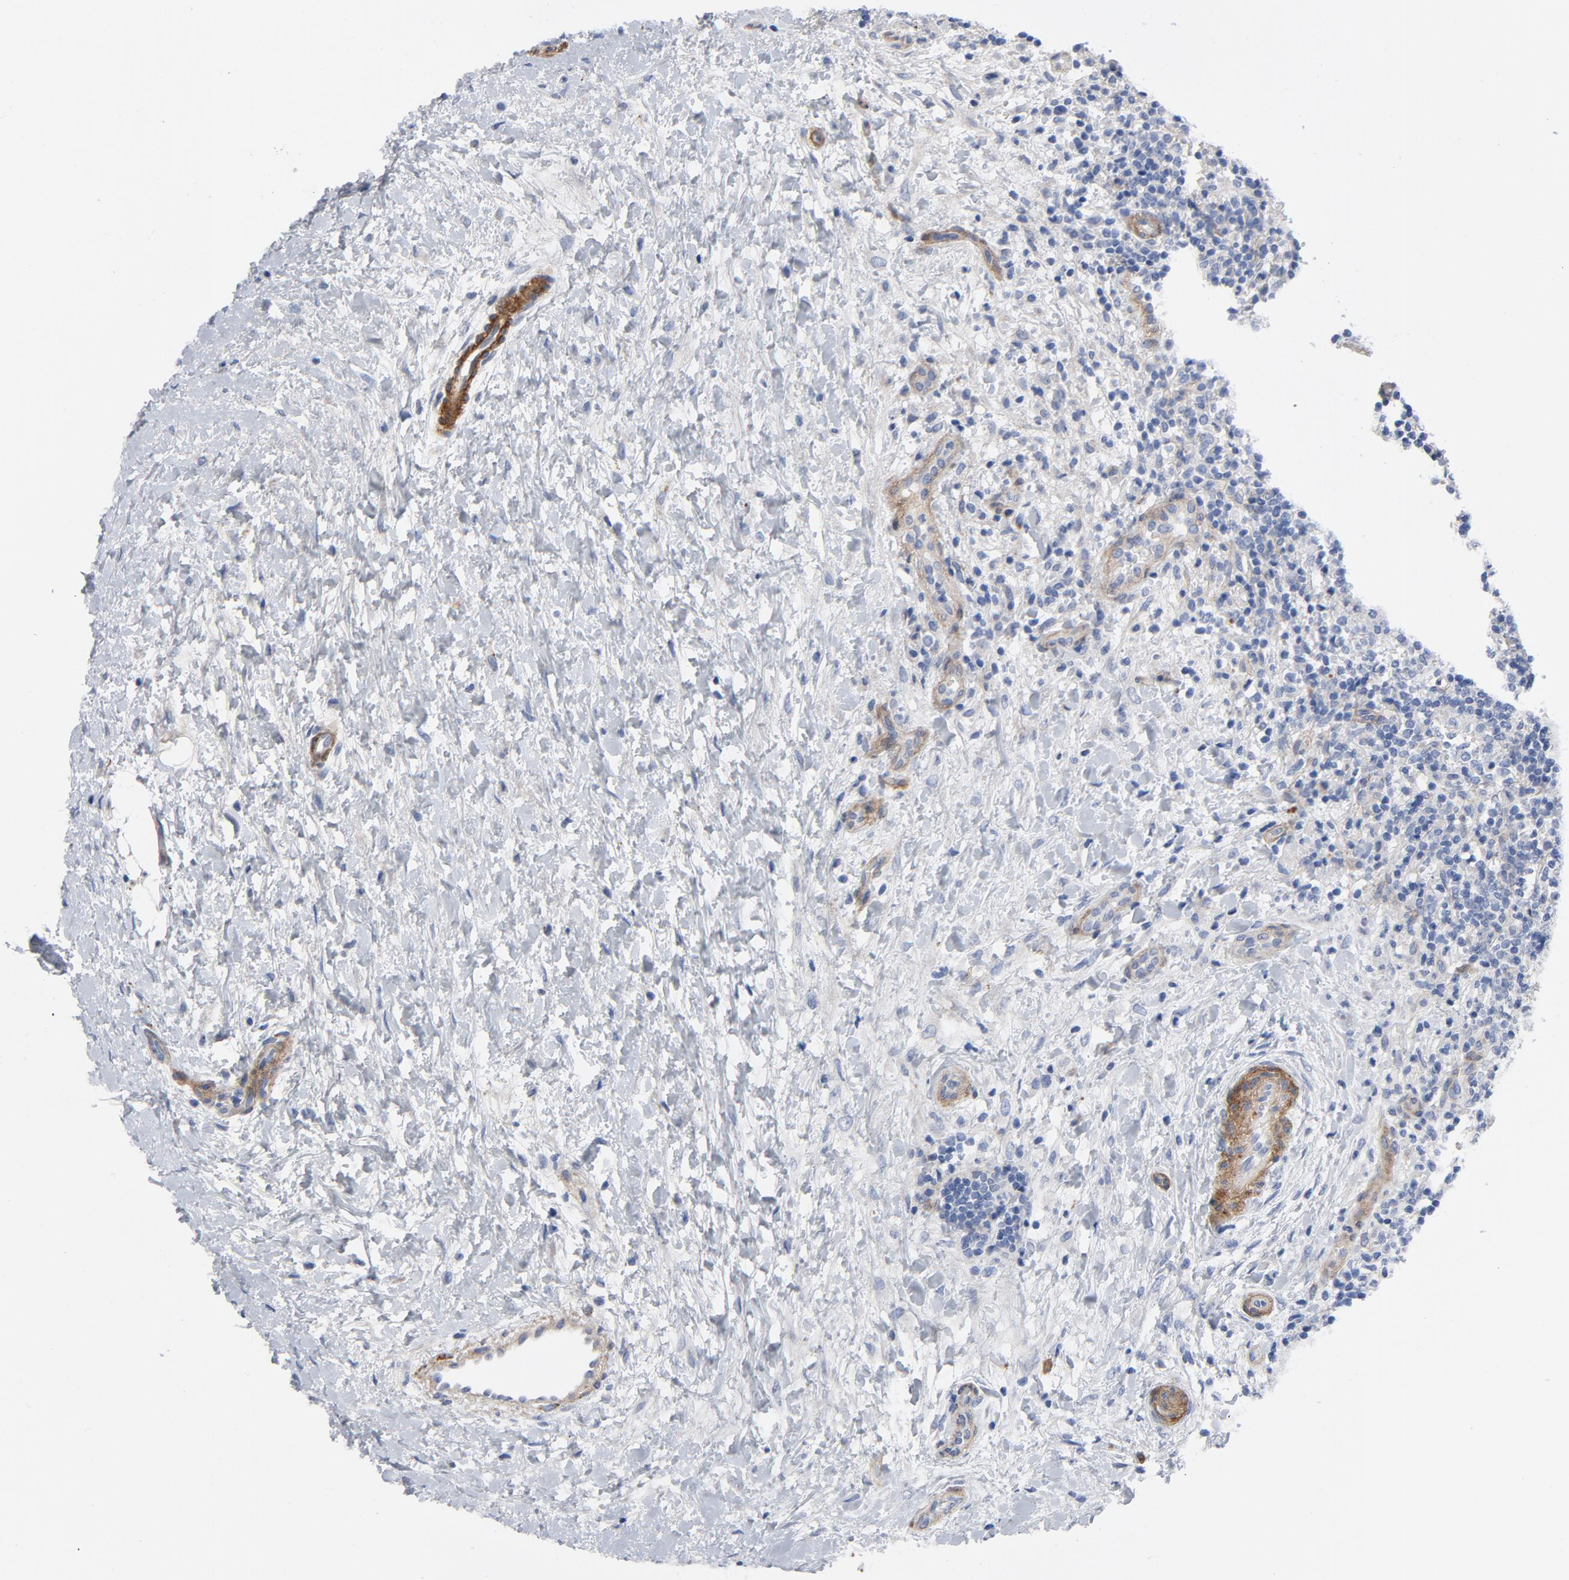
{"staining": {"intensity": "negative", "quantity": "none", "location": "none"}, "tissue": "lymphoma", "cell_type": "Tumor cells", "image_type": "cancer", "snomed": [{"axis": "morphology", "description": "Malignant lymphoma, non-Hodgkin's type, Low grade"}, {"axis": "topography", "description": "Lymph node"}], "caption": "High magnification brightfield microscopy of lymphoma stained with DAB (3,3'-diaminobenzidine) (brown) and counterstained with hematoxylin (blue): tumor cells show no significant positivity. (DAB immunohistochemistry with hematoxylin counter stain).", "gene": "LAMC1", "patient": {"sex": "female", "age": 76}}